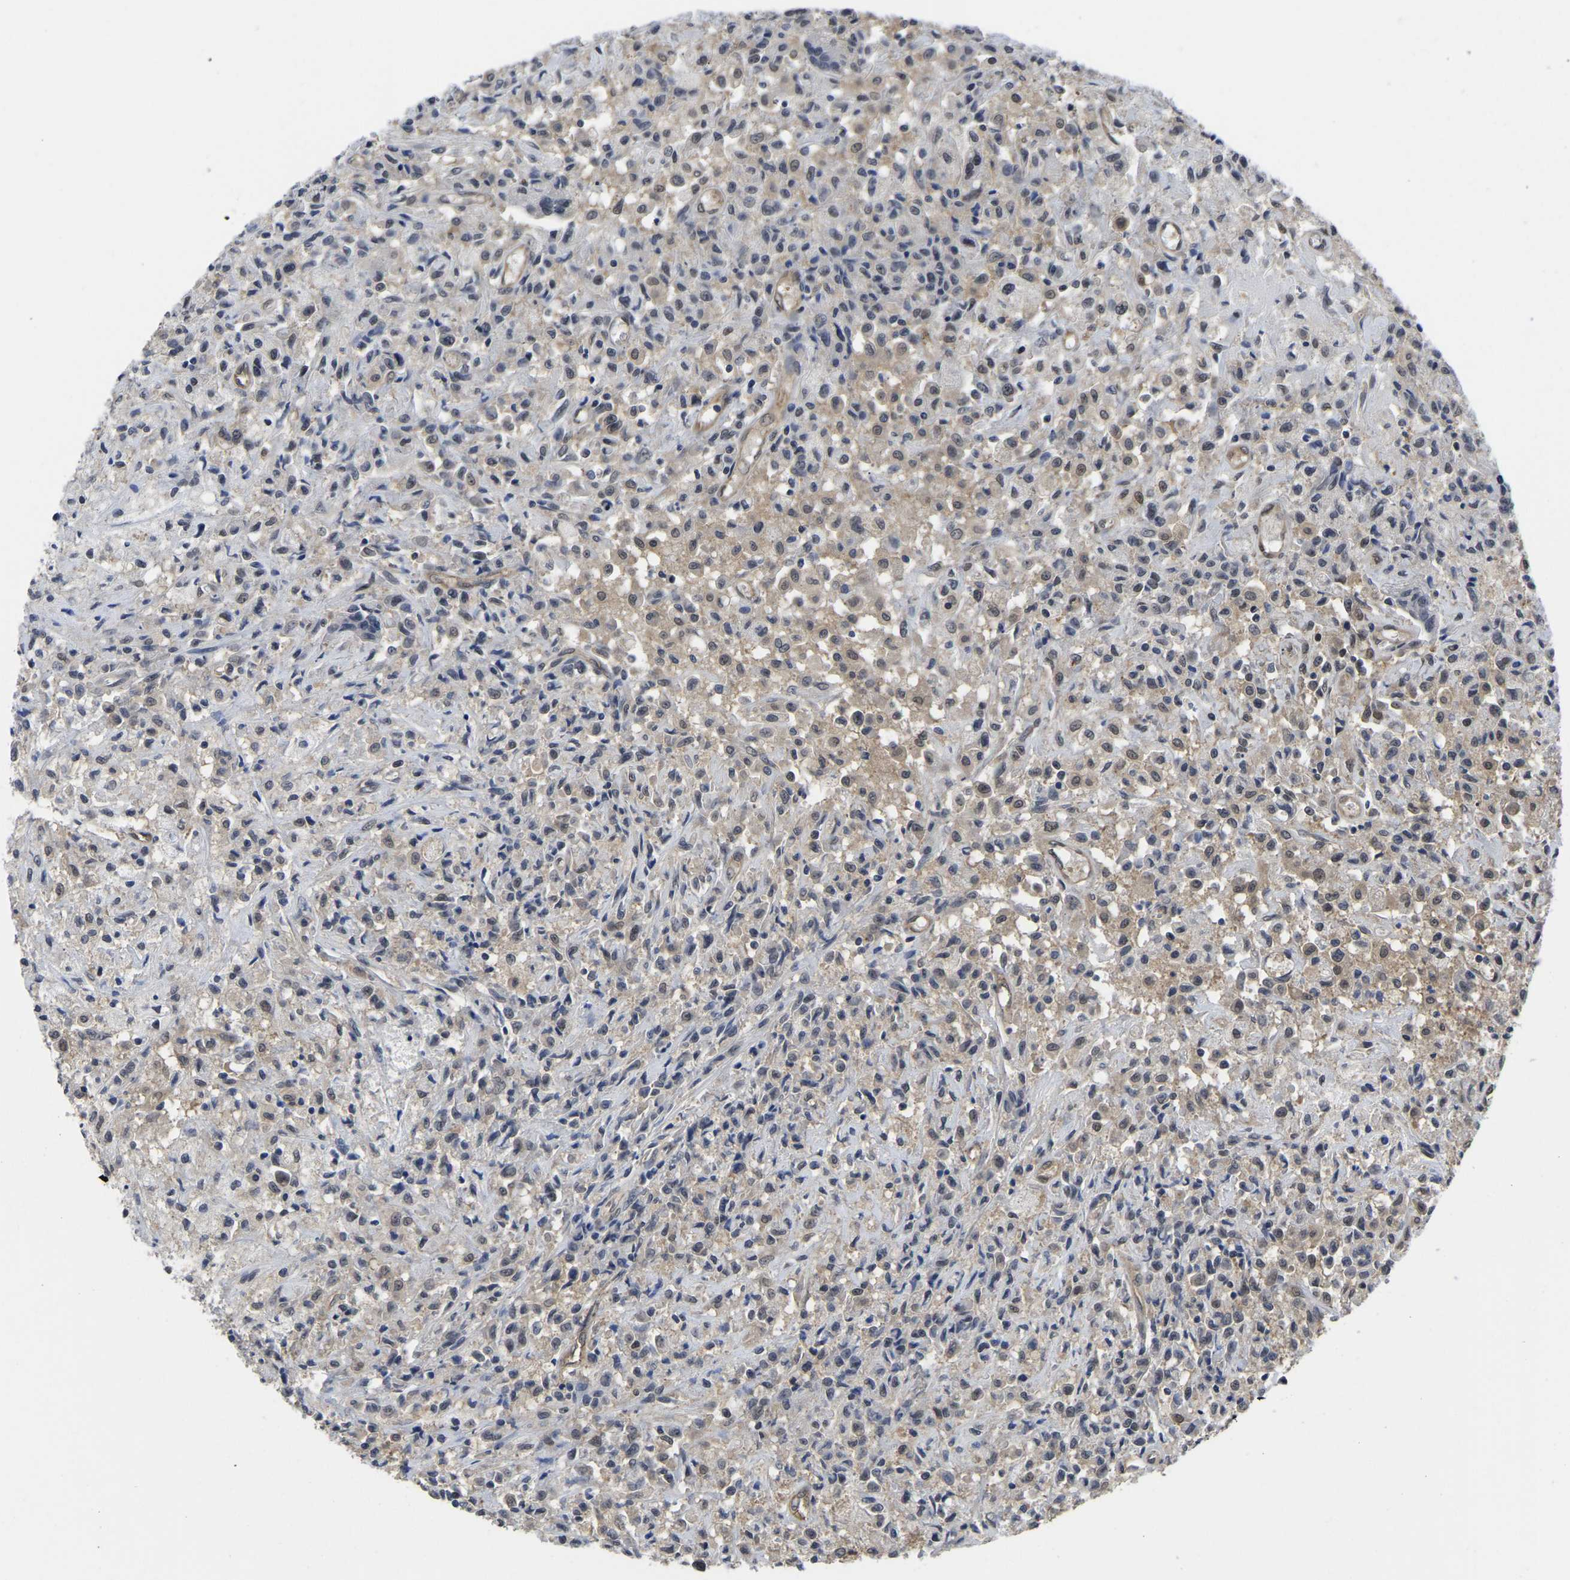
{"staining": {"intensity": "weak", "quantity": ">75%", "location": "cytoplasmic/membranous,nuclear"}, "tissue": "testis cancer", "cell_type": "Tumor cells", "image_type": "cancer", "snomed": [{"axis": "morphology", "description": "Carcinoma, Embryonal, NOS"}, {"axis": "topography", "description": "Testis"}], "caption": "Immunohistochemistry (IHC) image of neoplastic tissue: testis cancer (embryonal carcinoma) stained using immunohistochemistry (IHC) demonstrates low levels of weak protein expression localized specifically in the cytoplasmic/membranous and nuclear of tumor cells, appearing as a cytoplasmic/membranous and nuclear brown color.", "gene": "MCOLN2", "patient": {"sex": "male", "age": 2}}